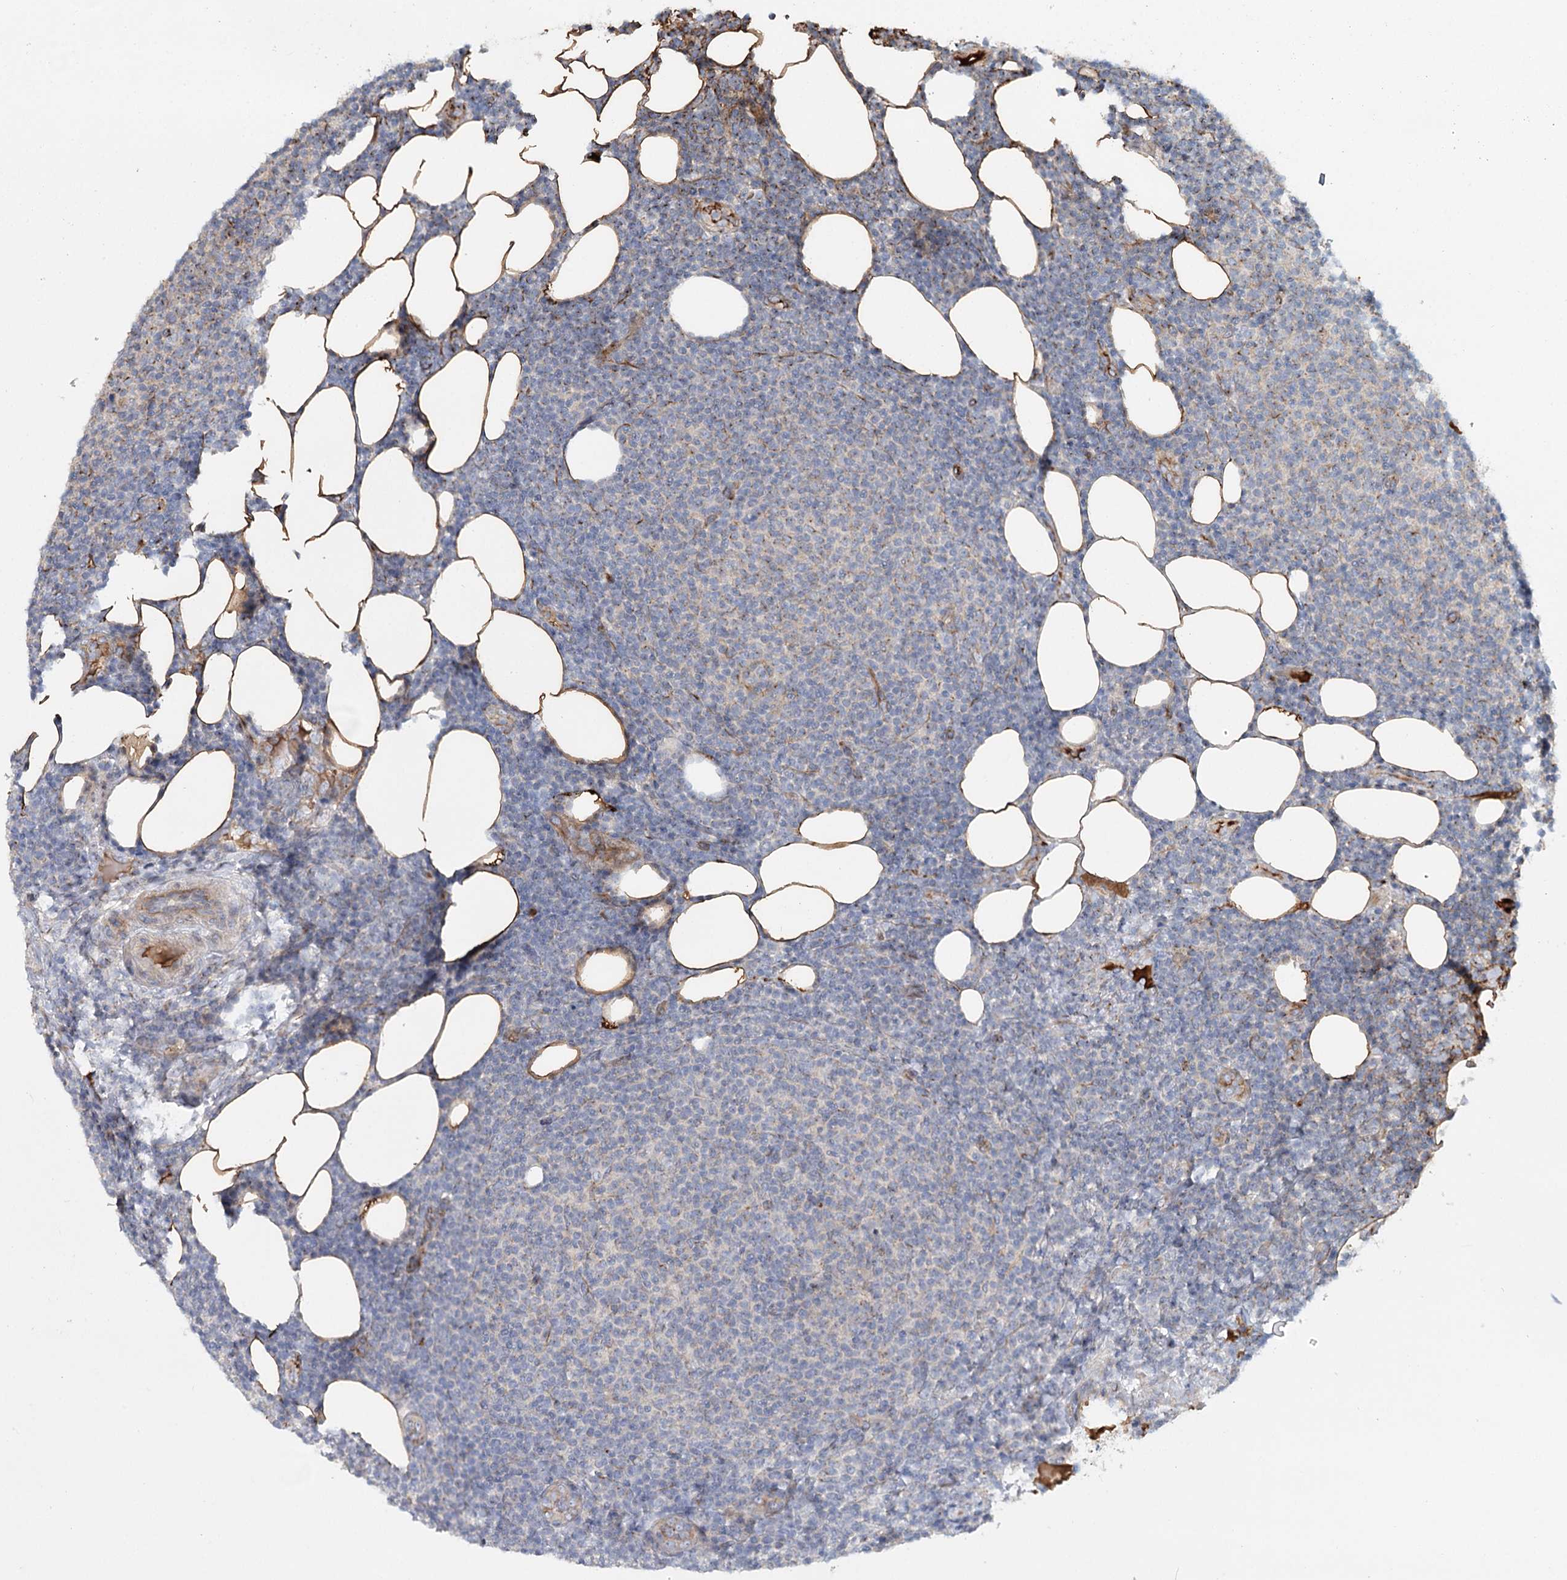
{"staining": {"intensity": "weak", "quantity": "<25%", "location": "cytoplasmic/membranous"}, "tissue": "lymphoma", "cell_type": "Tumor cells", "image_type": "cancer", "snomed": [{"axis": "morphology", "description": "Malignant lymphoma, non-Hodgkin's type, Low grade"}, {"axis": "topography", "description": "Lymph node"}], "caption": "High magnification brightfield microscopy of lymphoma stained with DAB (3,3'-diaminobenzidine) (brown) and counterstained with hematoxylin (blue): tumor cells show no significant expression. The staining was performed using DAB (3,3'-diaminobenzidine) to visualize the protein expression in brown, while the nuclei were stained in blue with hematoxylin (Magnification: 20x).", "gene": "ALKBH8", "patient": {"sex": "male", "age": 66}}